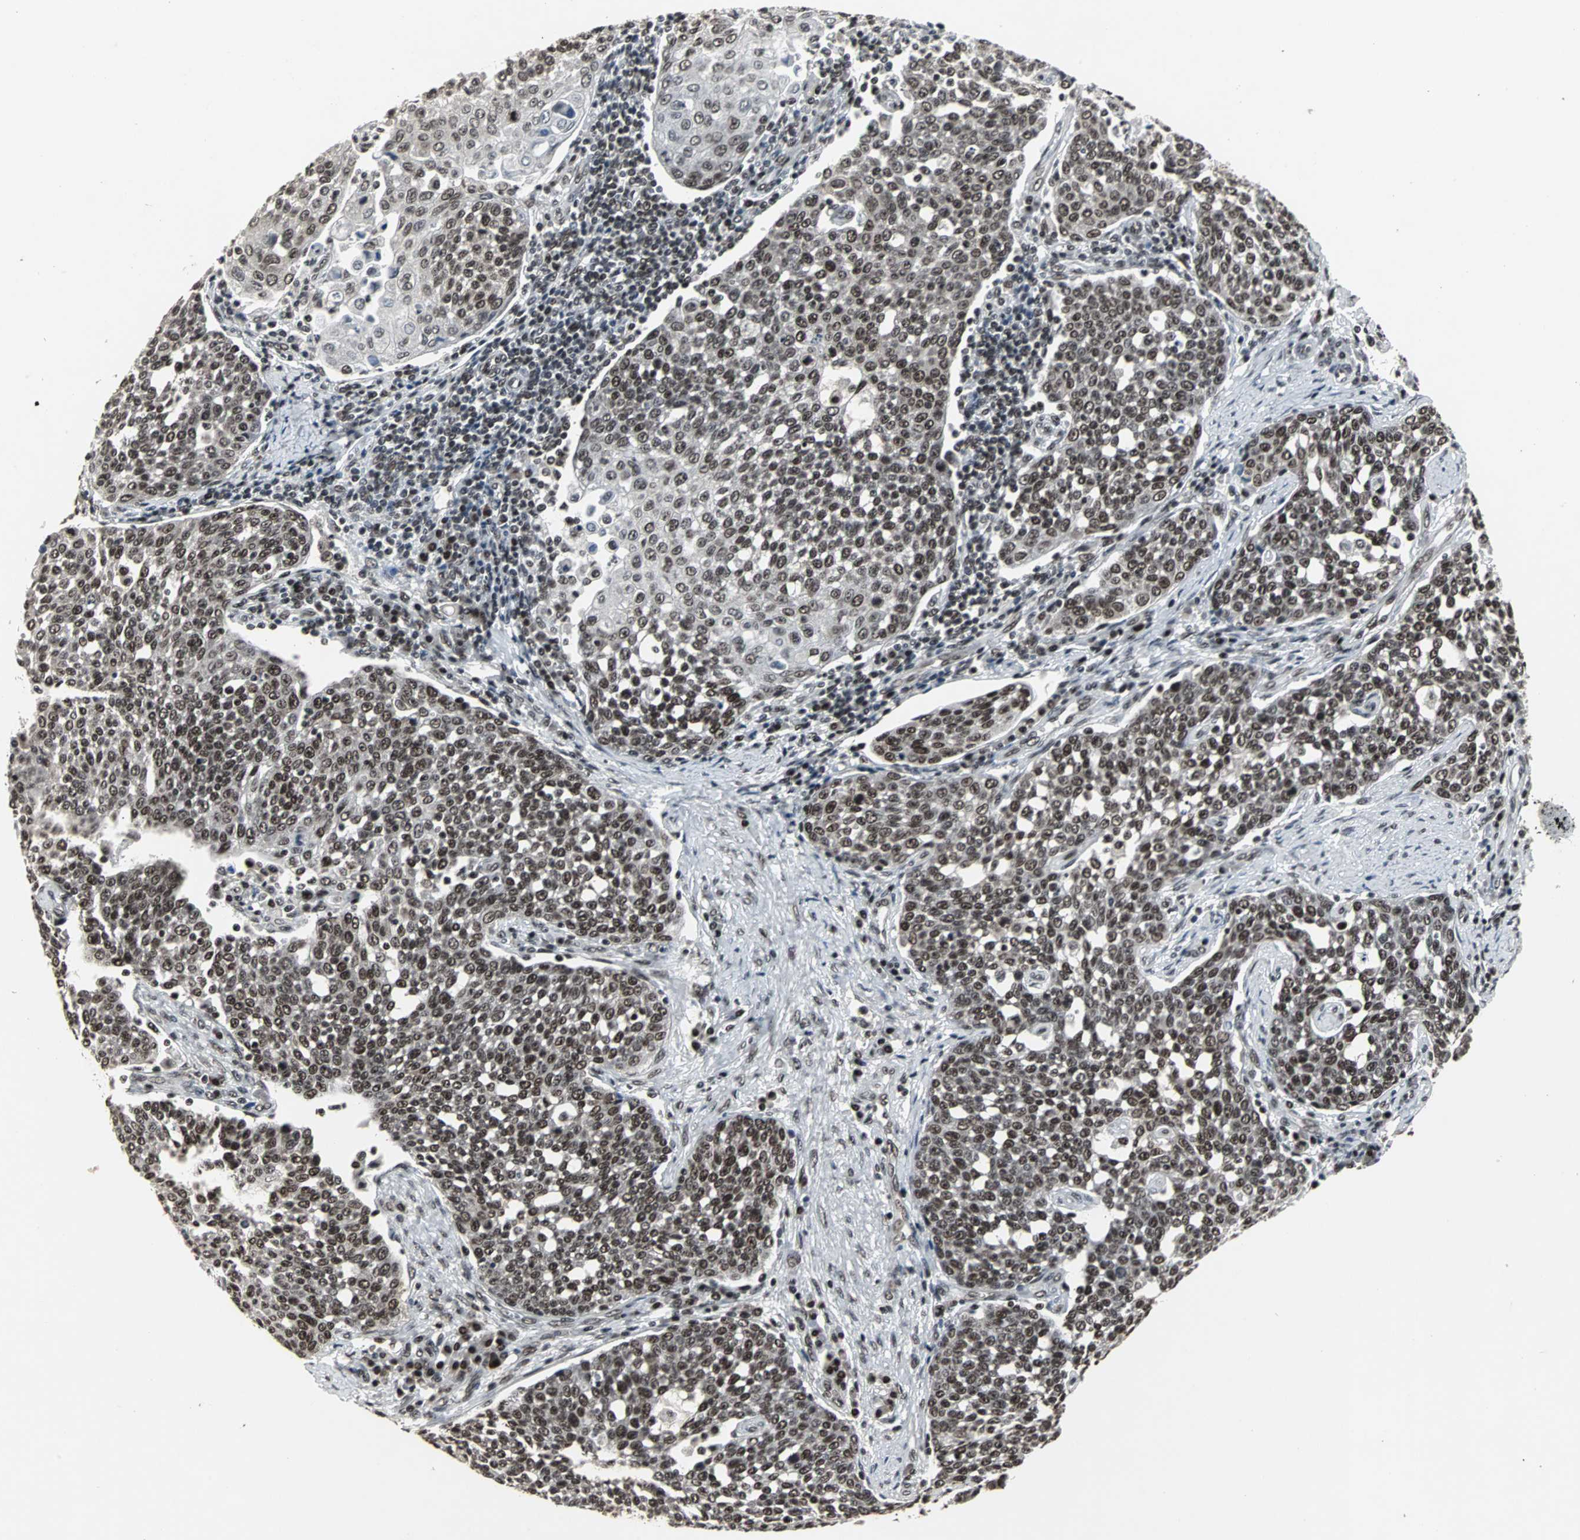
{"staining": {"intensity": "moderate", "quantity": ">75%", "location": "nuclear"}, "tissue": "cervical cancer", "cell_type": "Tumor cells", "image_type": "cancer", "snomed": [{"axis": "morphology", "description": "Squamous cell carcinoma, NOS"}, {"axis": "topography", "description": "Cervix"}], "caption": "Cervical squamous cell carcinoma tissue shows moderate nuclear expression in approximately >75% of tumor cells, visualized by immunohistochemistry. The staining was performed using DAB (3,3'-diaminobenzidine), with brown indicating positive protein expression. Nuclei are stained blue with hematoxylin.", "gene": "PNKP", "patient": {"sex": "female", "age": 34}}